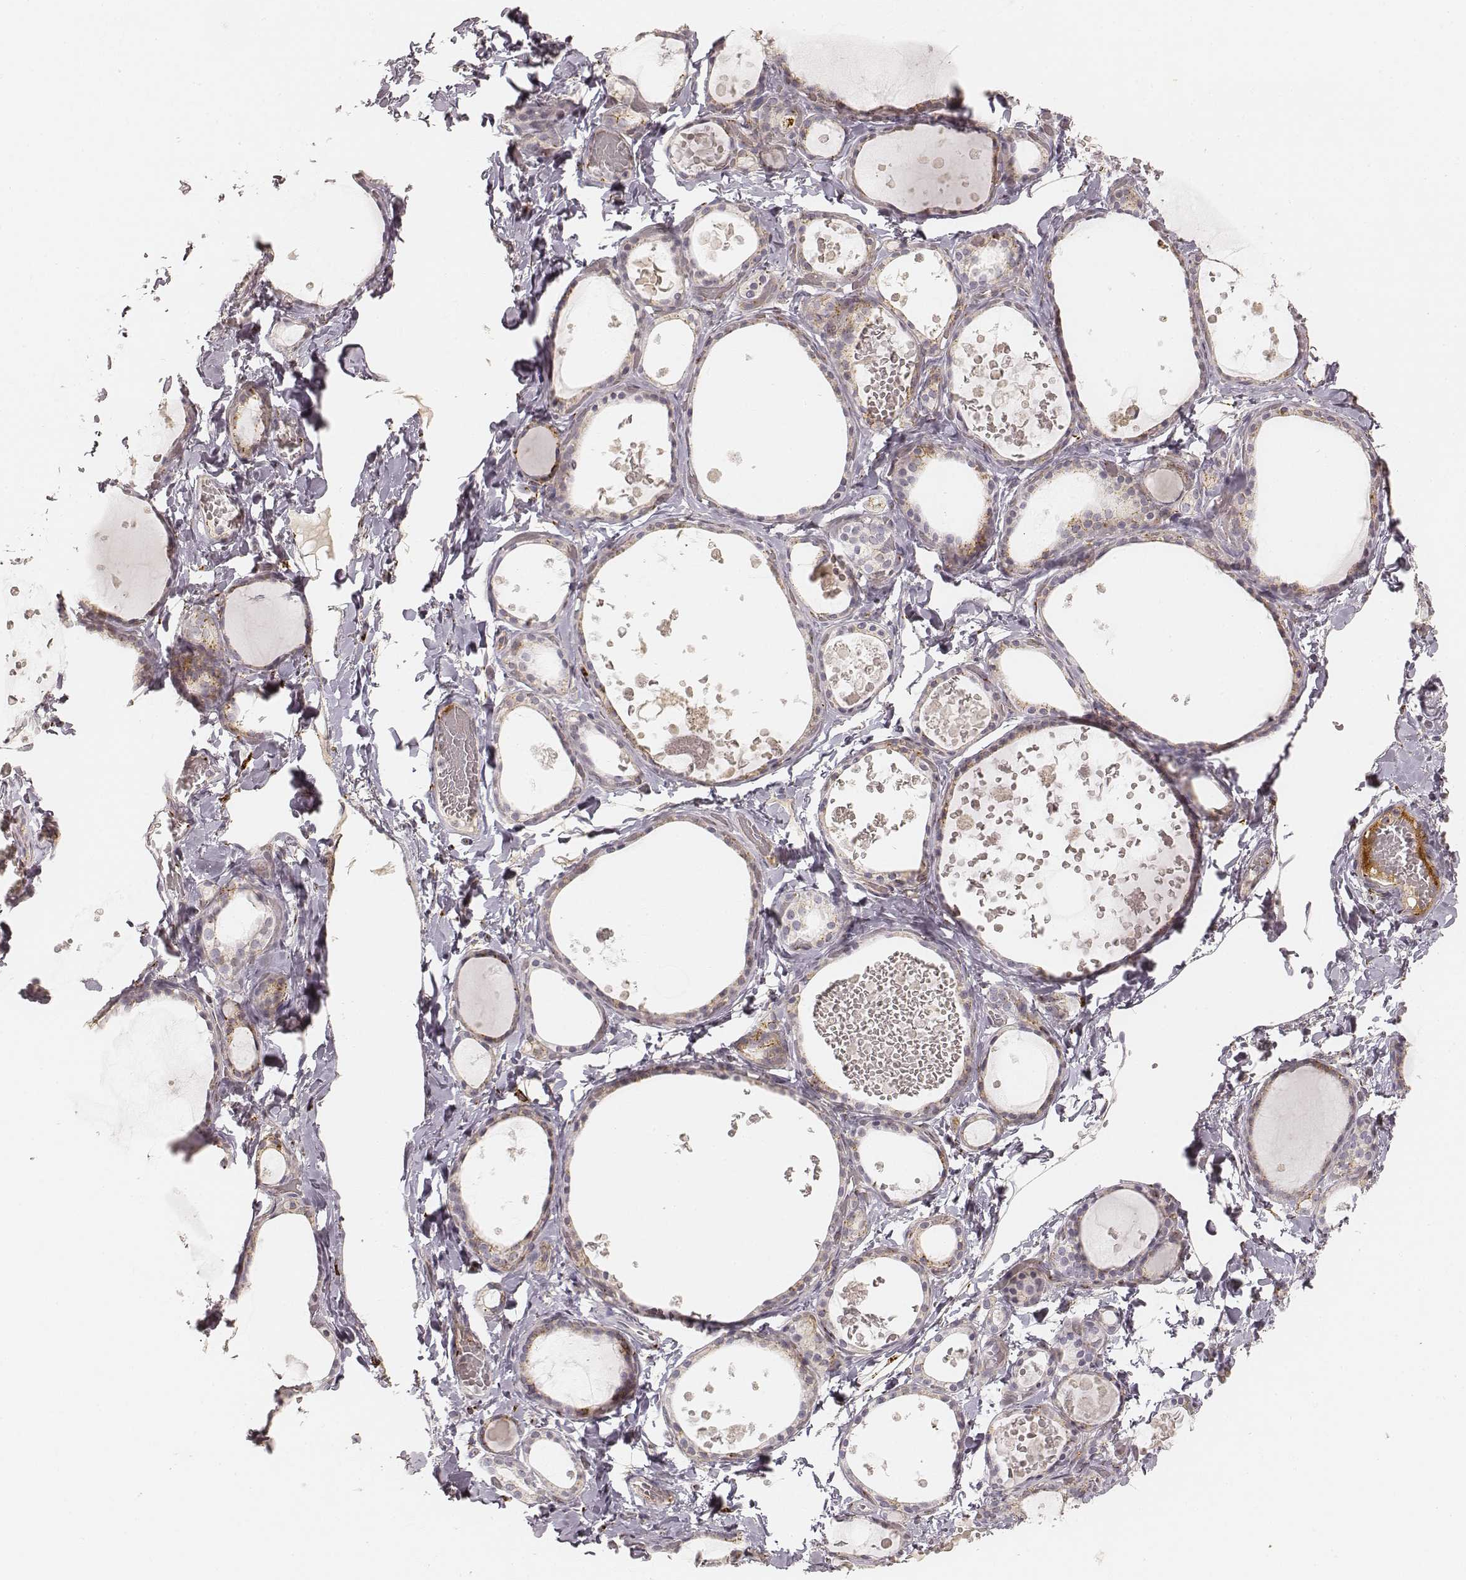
{"staining": {"intensity": "strong", "quantity": "25%-75%", "location": "cytoplasmic/membranous"}, "tissue": "thyroid gland", "cell_type": "Glandular cells", "image_type": "normal", "snomed": [{"axis": "morphology", "description": "Normal tissue, NOS"}, {"axis": "topography", "description": "Thyroid gland"}], "caption": "Immunohistochemistry micrograph of normal thyroid gland: human thyroid gland stained using immunohistochemistry reveals high levels of strong protein expression localized specifically in the cytoplasmic/membranous of glandular cells, appearing as a cytoplasmic/membranous brown color.", "gene": "GORASP2", "patient": {"sex": "female", "age": 56}}